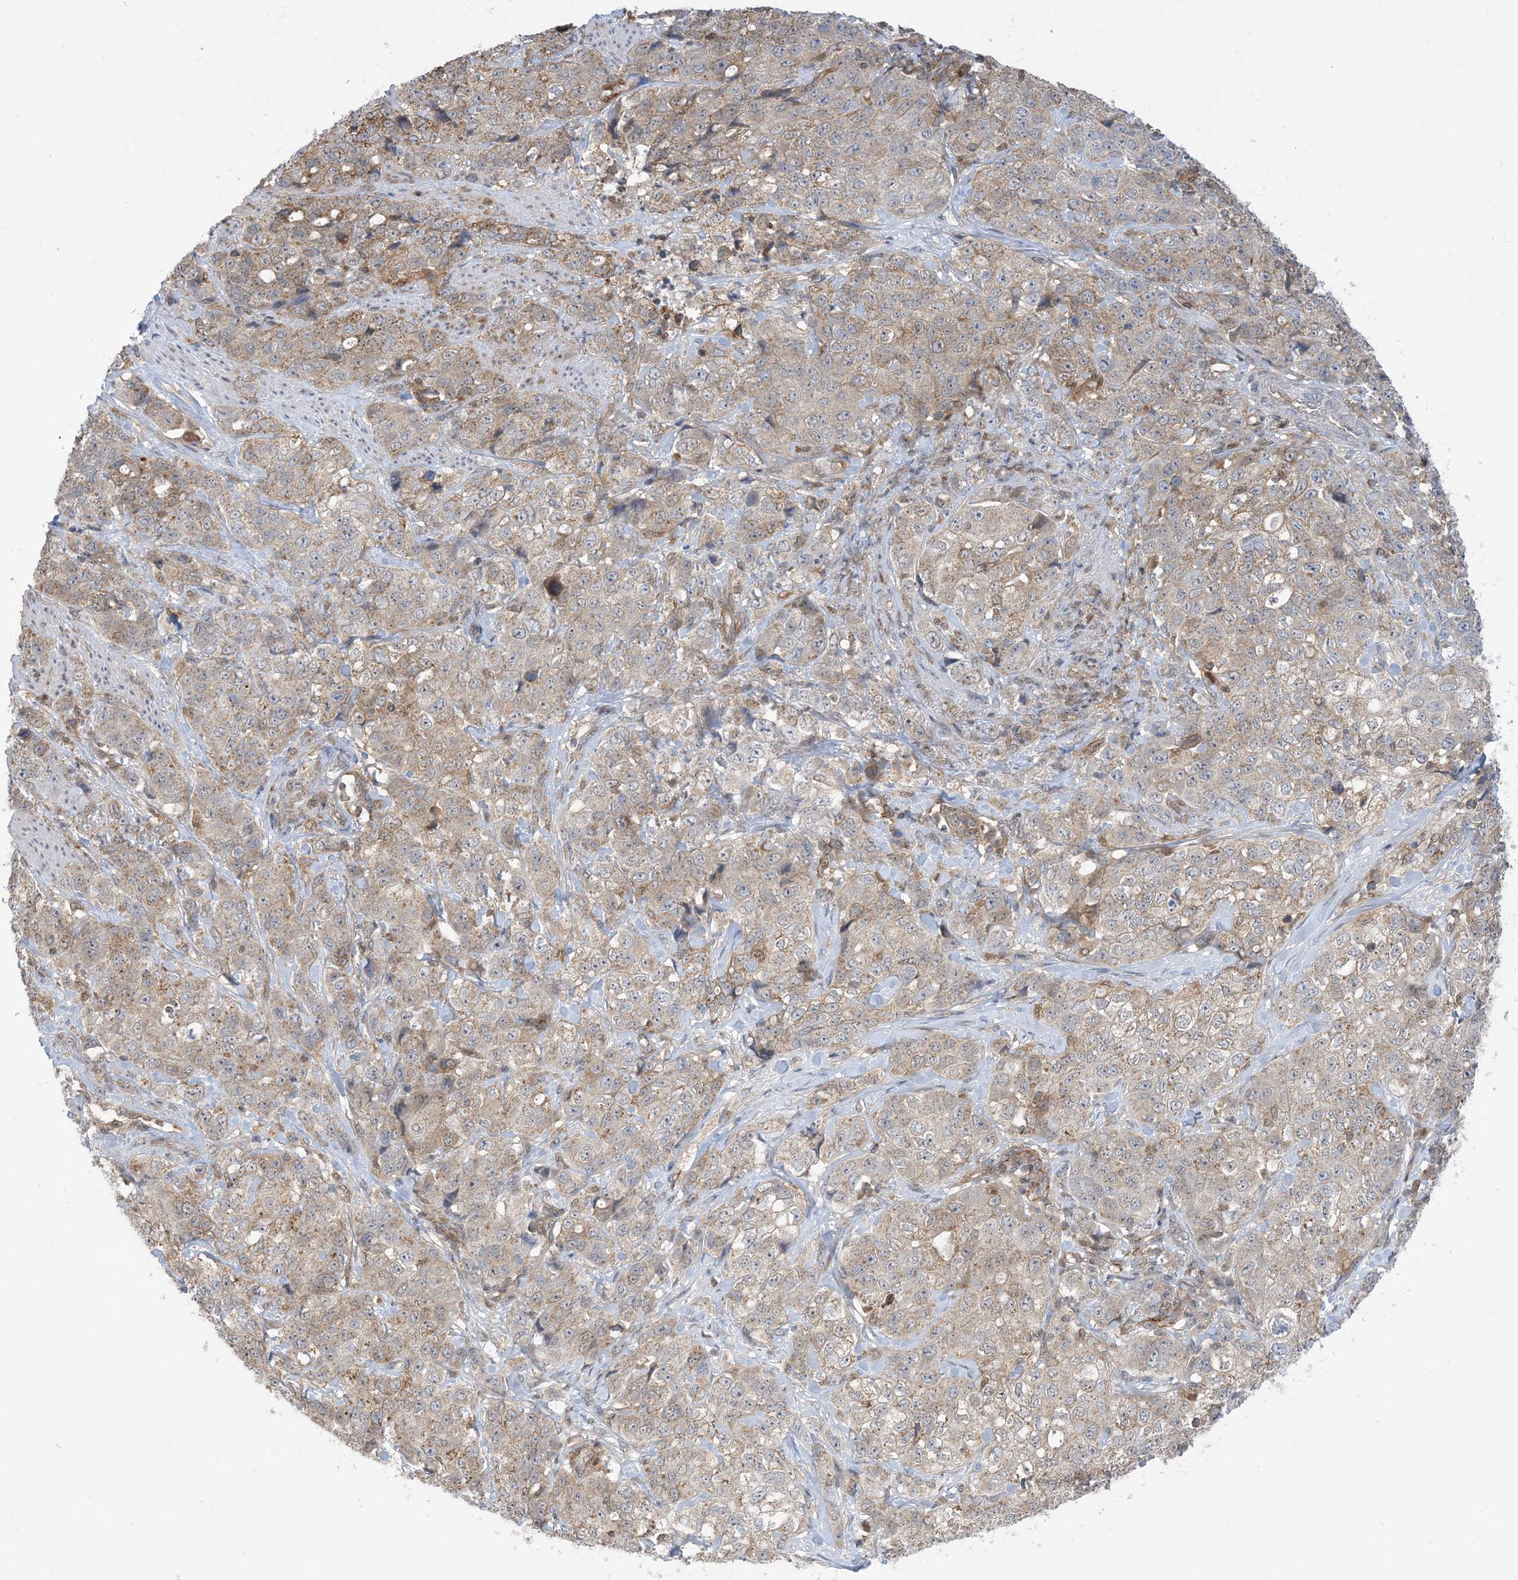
{"staining": {"intensity": "weak", "quantity": "25%-75%", "location": "cytoplasmic/membranous"}, "tissue": "stomach cancer", "cell_type": "Tumor cells", "image_type": "cancer", "snomed": [{"axis": "morphology", "description": "Adenocarcinoma, NOS"}, {"axis": "topography", "description": "Stomach"}], "caption": "A brown stain labels weak cytoplasmic/membranous positivity of a protein in stomach cancer tumor cells. Immunohistochemistry (ihc) stains the protein of interest in brown and the nuclei are stained blue.", "gene": "CASP4", "patient": {"sex": "male", "age": 48}}